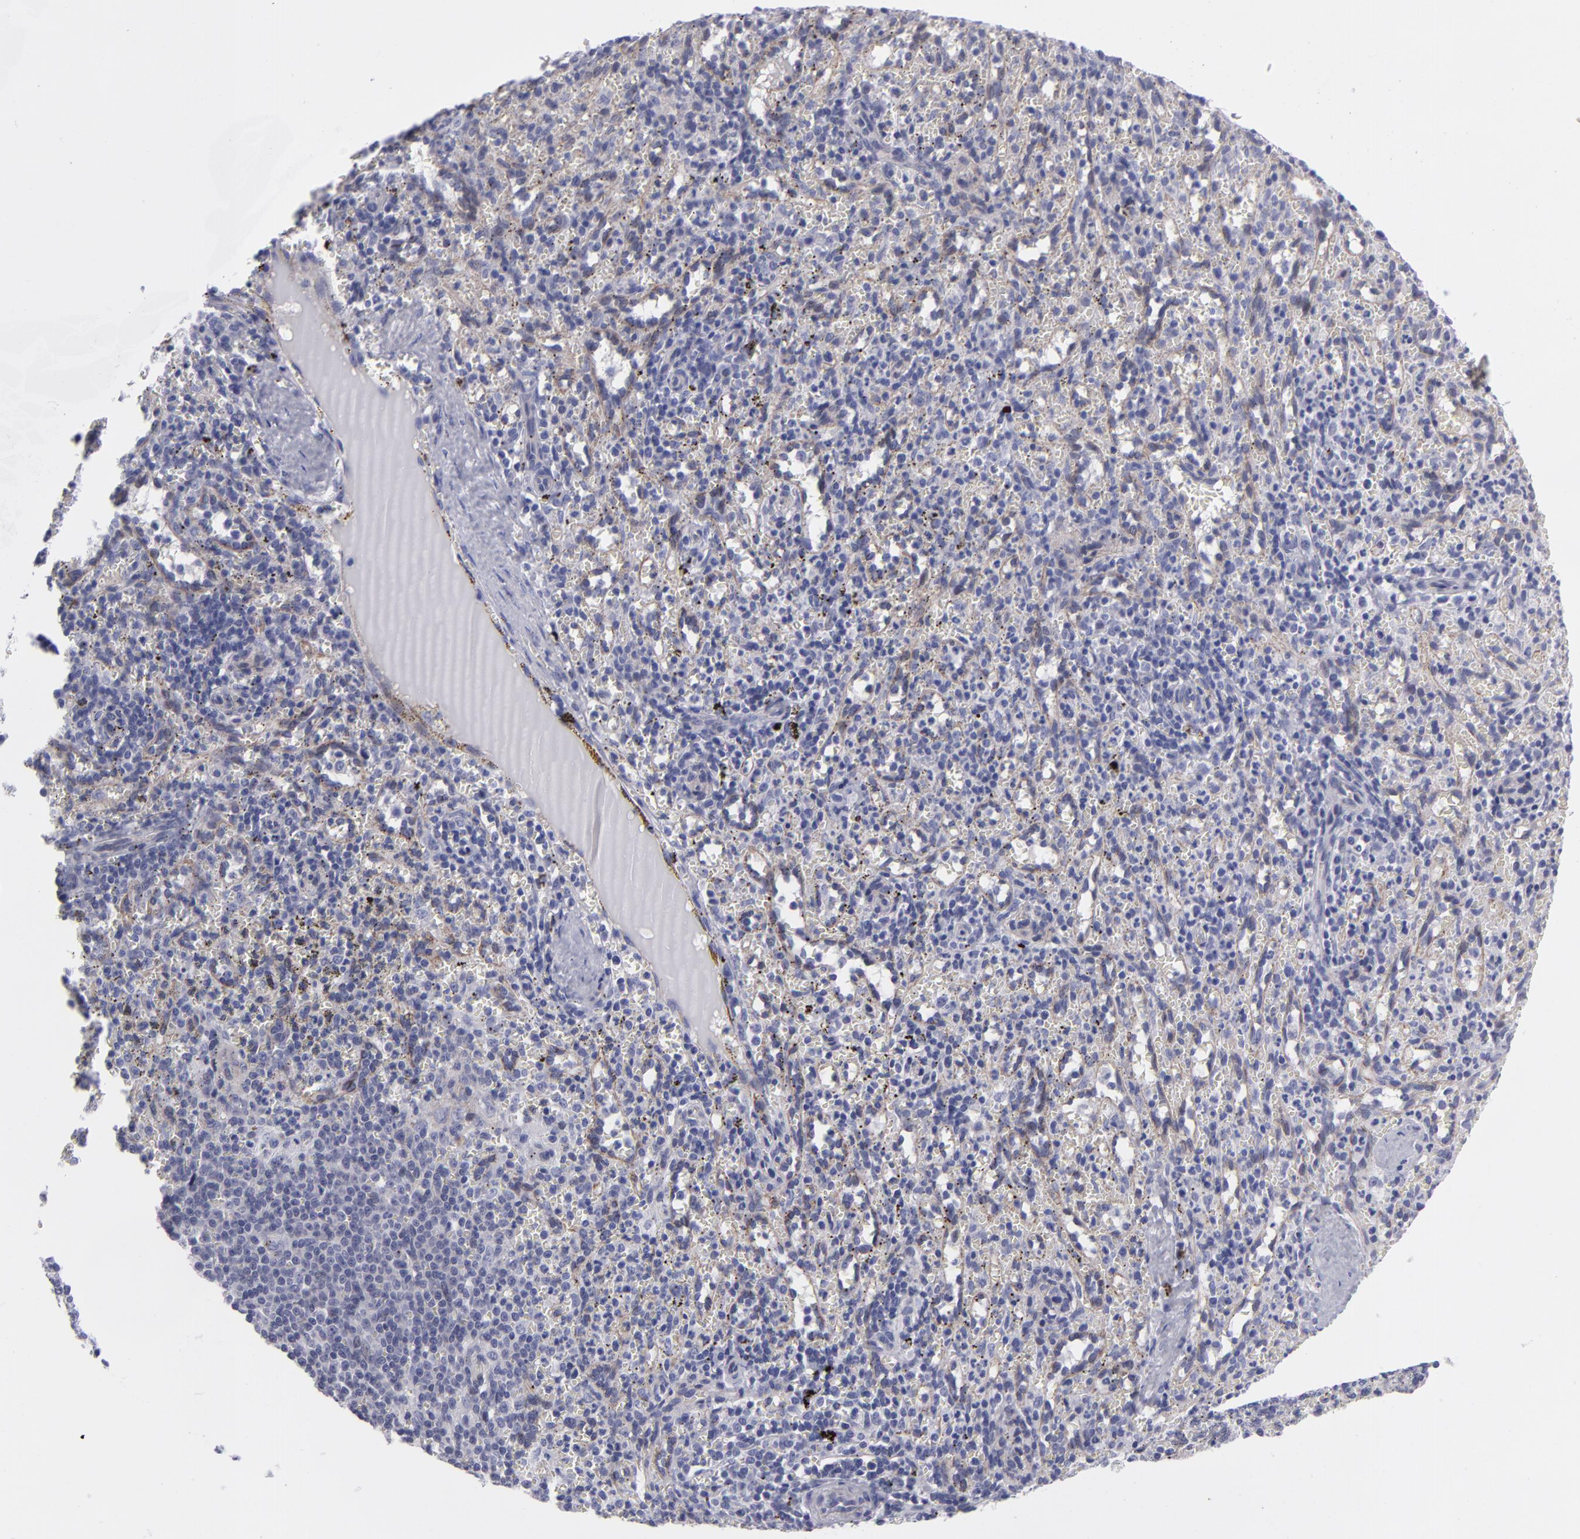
{"staining": {"intensity": "negative", "quantity": "none", "location": "none"}, "tissue": "spleen", "cell_type": "Cells in red pulp", "image_type": "normal", "snomed": [{"axis": "morphology", "description": "Normal tissue, NOS"}, {"axis": "topography", "description": "Spleen"}], "caption": "The immunohistochemistry image has no significant positivity in cells in red pulp of spleen. (DAB immunohistochemistry (IHC) visualized using brightfield microscopy, high magnification).", "gene": "CTNNB1", "patient": {"sex": "female", "age": 10}}